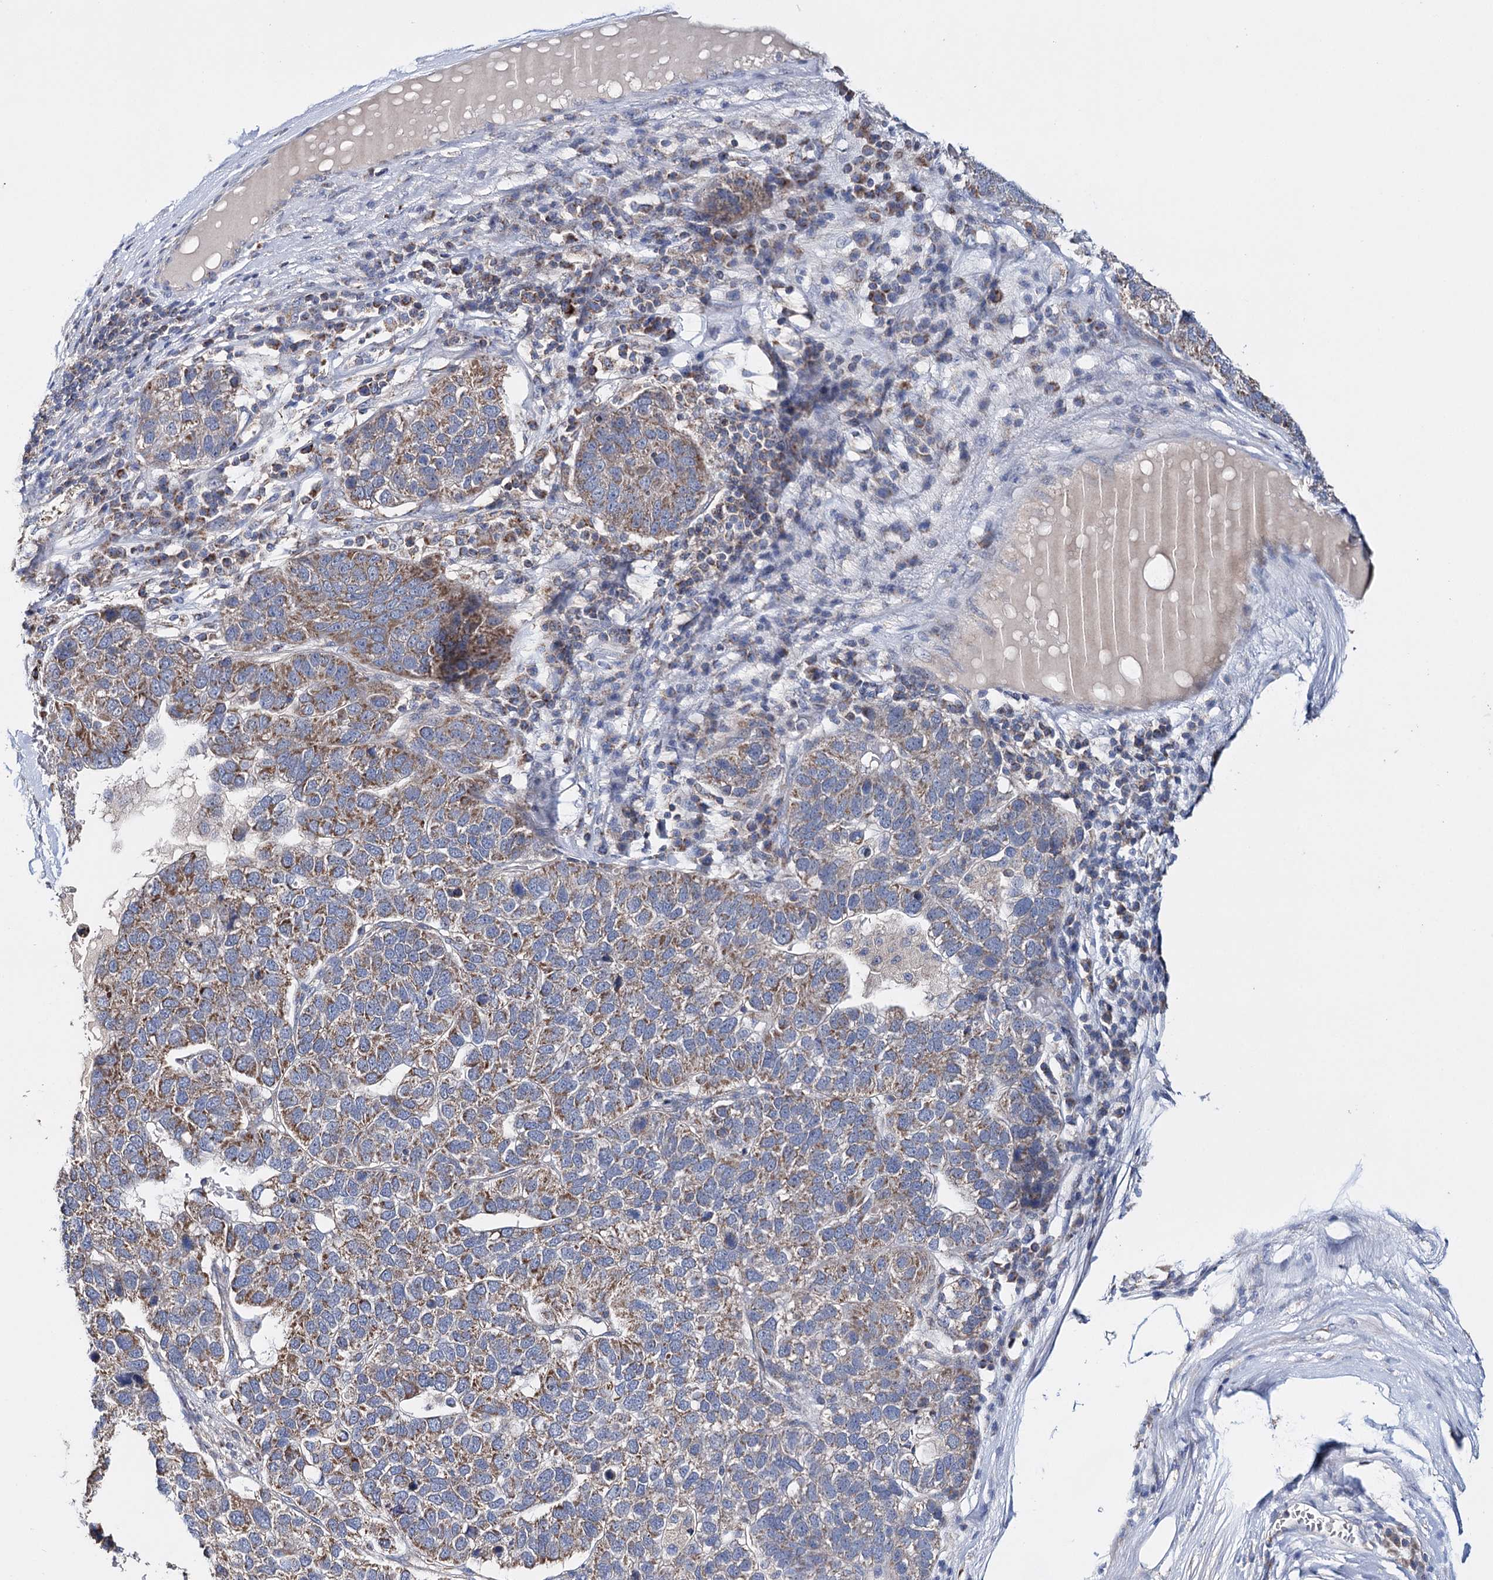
{"staining": {"intensity": "moderate", "quantity": ">75%", "location": "cytoplasmic/membranous"}, "tissue": "pancreatic cancer", "cell_type": "Tumor cells", "image_type": "cancer", "snomed": [{"axis": "morphology", "description": "Adenocarcinoma, NOS"}, {"axis": "topography", "description": "Pancreas"}], "caption": "The immunohistochemical stain highlights moderate cytoplasmic/membranous positivity in tumor cells of adenocarcinoma (pancreatic) tissue.", "gene": "CFAP46", "patient": {"sex": "female", "age": 61}}